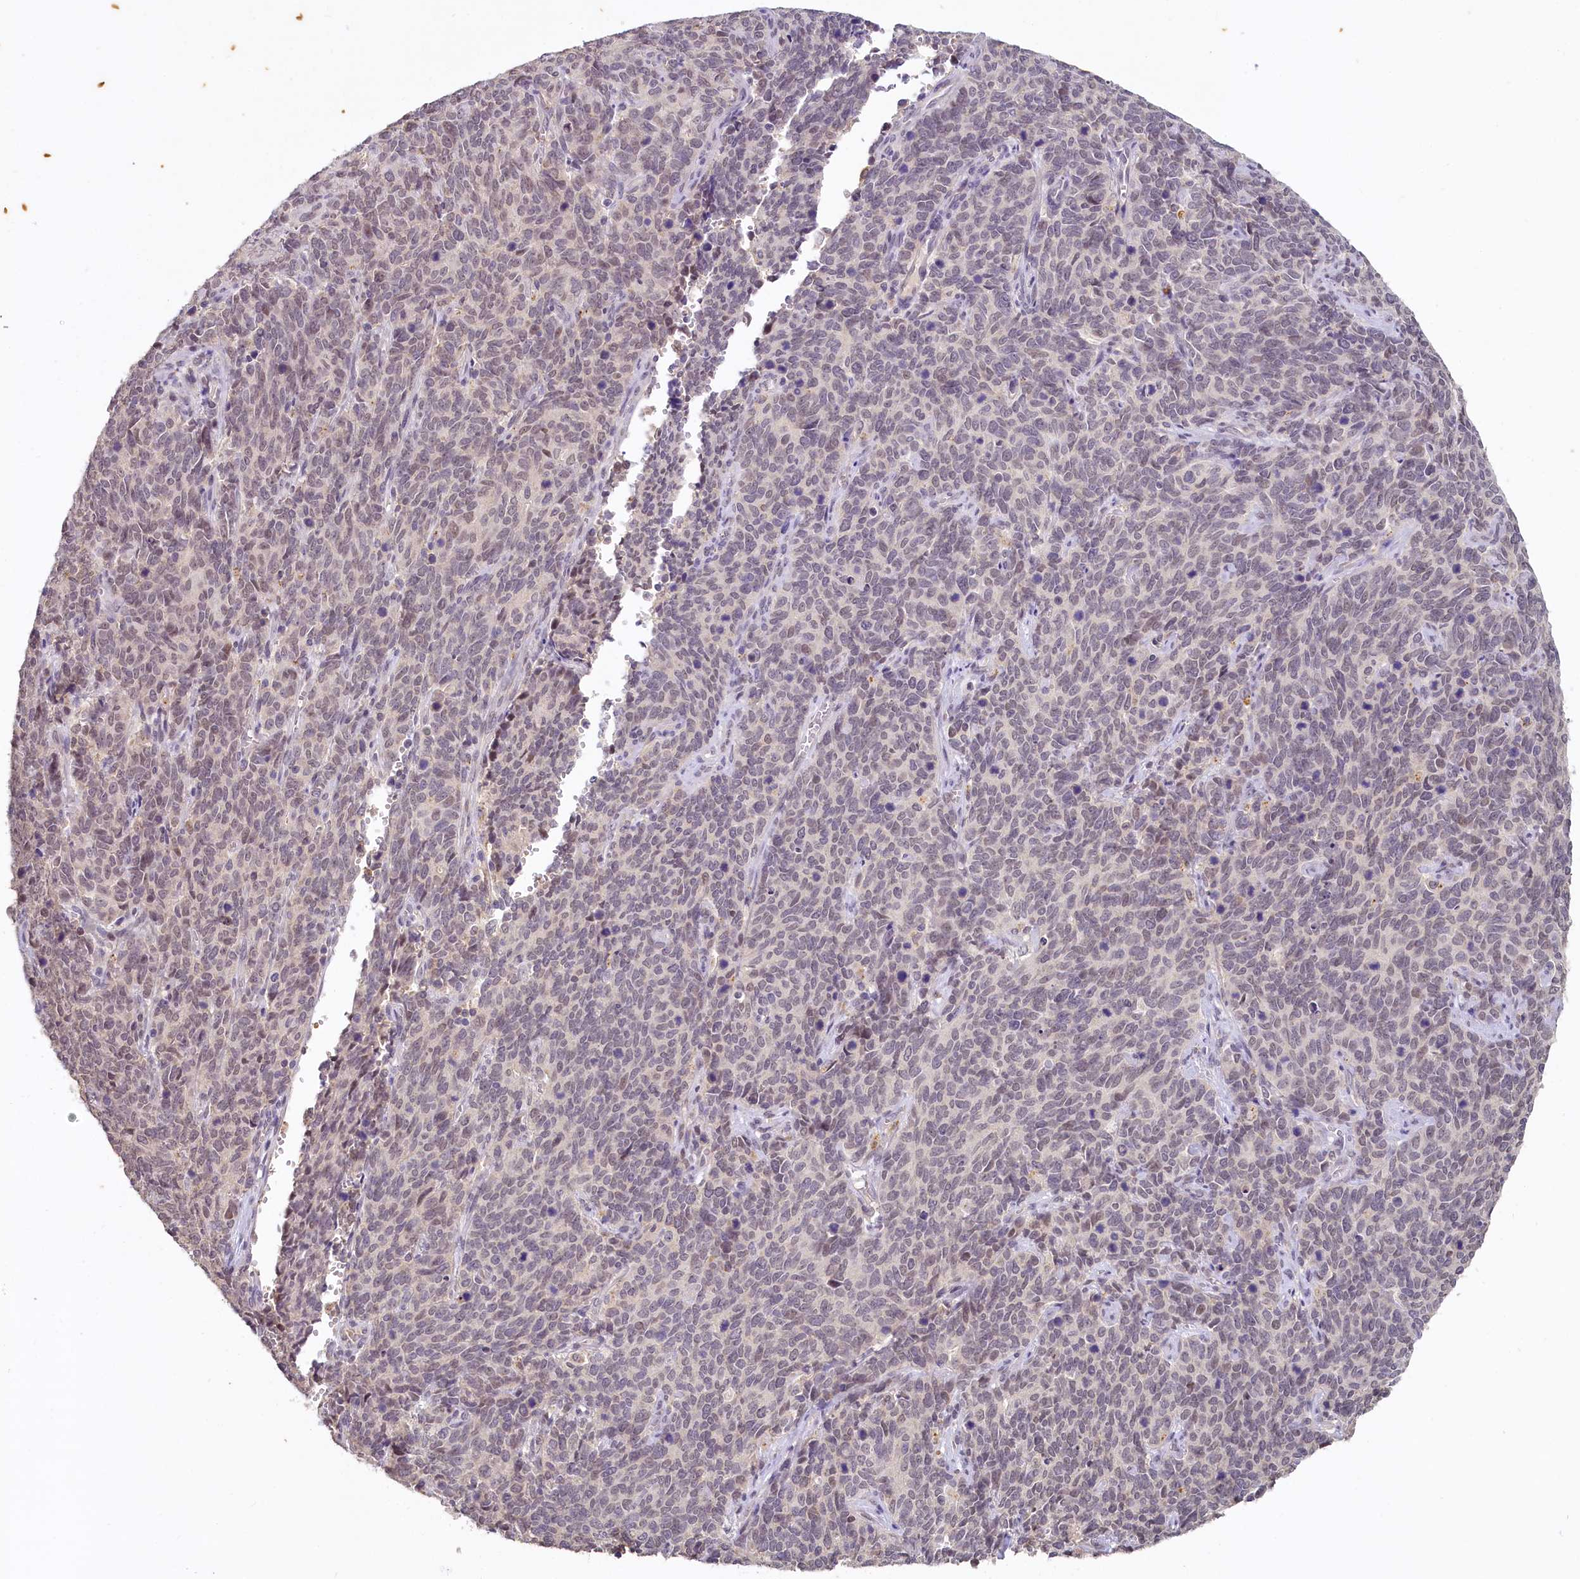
{"staining": {"intensity": "weak", "quantity": "<25%", "location": "nuclear"}, "tissue": "cervical cancer", "cell_type": "Tumor cells", "image_type": "cancer", "snomed": [{"axis": "morphology", "description": "Squamous cell carcinoma, NOS"}, {"axis": "topography", "description": "Cervix"}], "caption": "Cervical cancer was stained to show a protein in brown. There is no significant staining in tumor cells.", "gene": "MUCL1", "patient": {"sex": "female", "age": 60}}